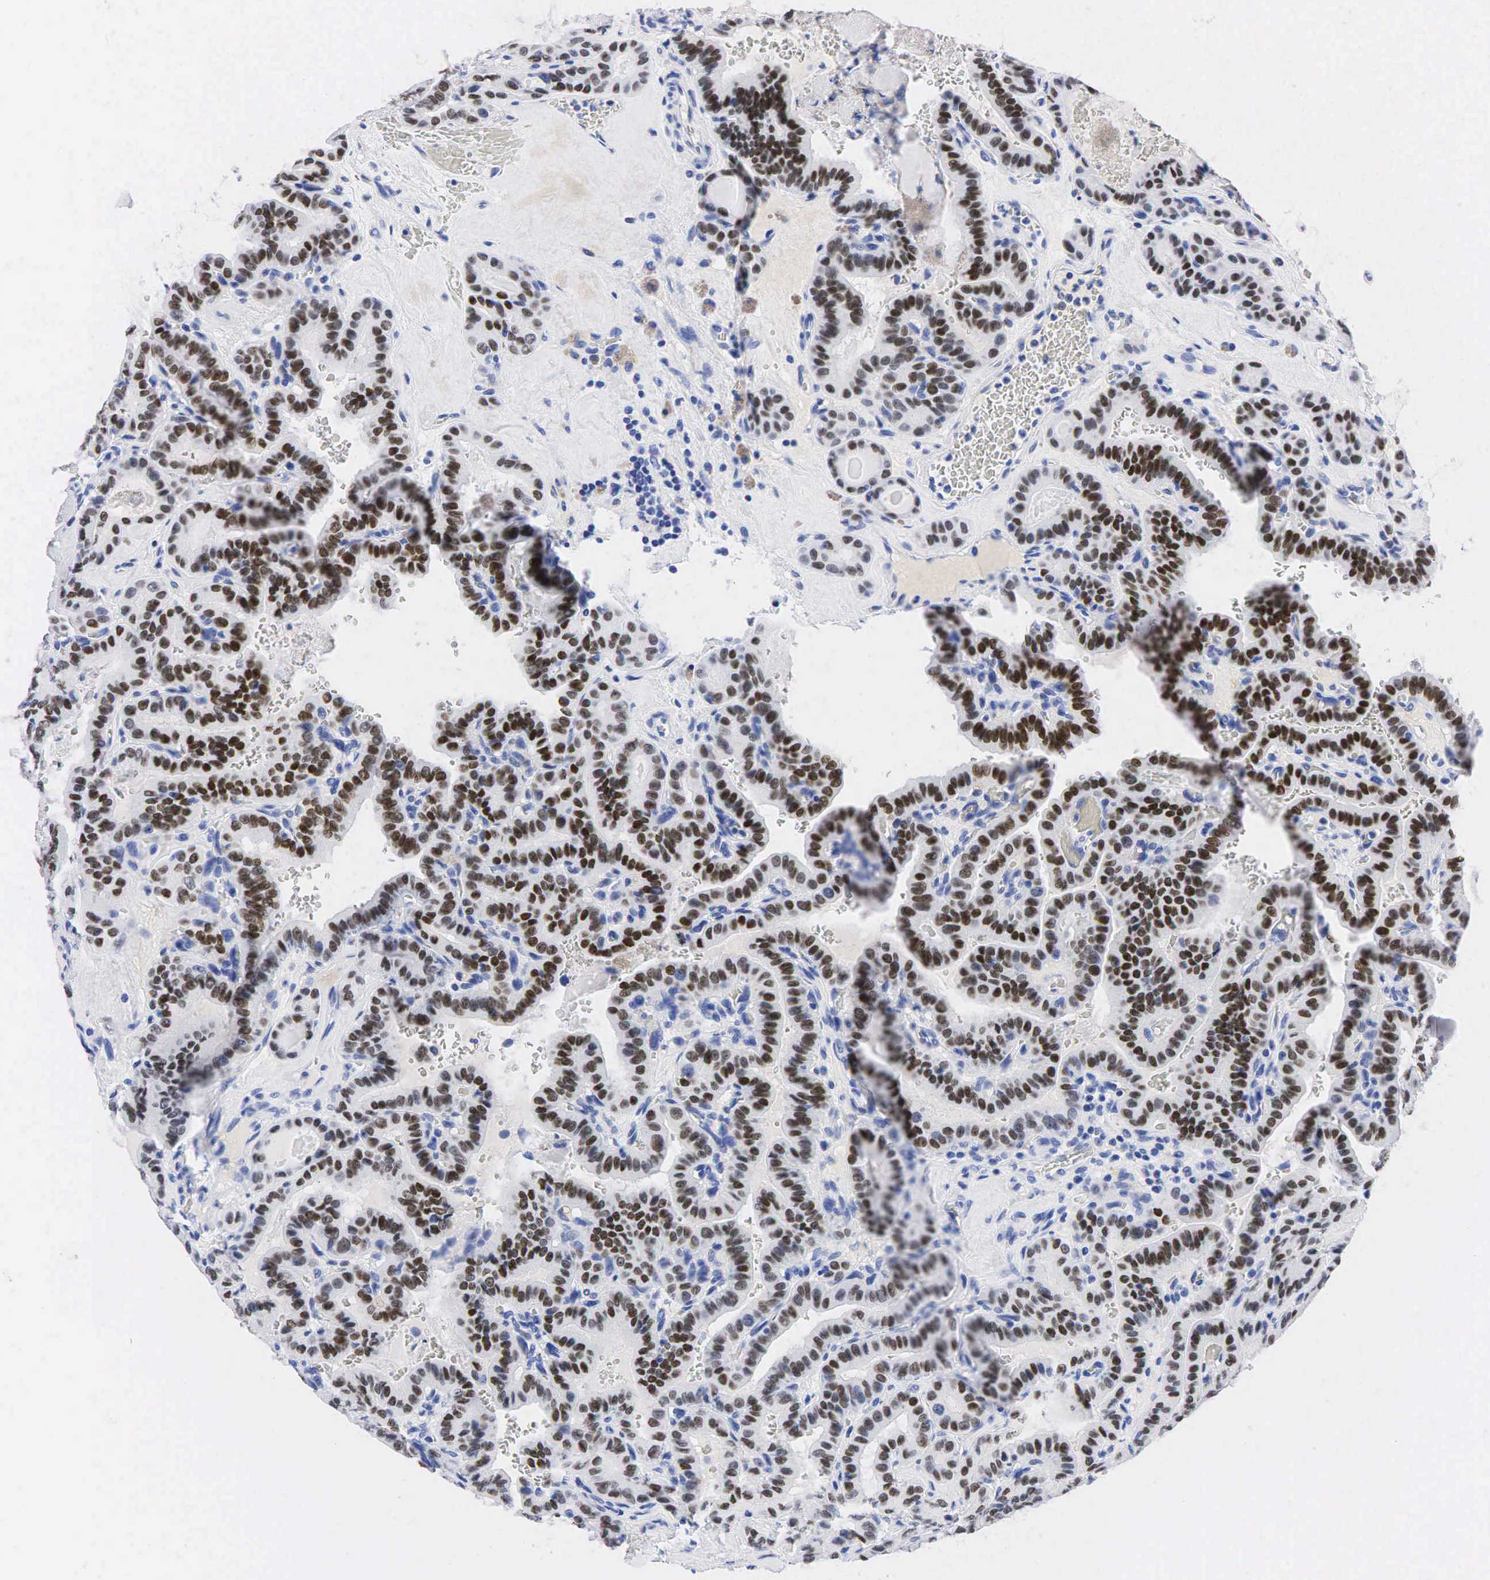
{"staining": {"intensity": "moderate", "quantity": ">75%", "location": "nuclear"}, "tissue": "thyroid cancer", "cell_type": "Tumor cells", "image_type": "cancer", "snomed": [{"axis": "morphology", "description": "Papillary adenocarcinoma, NOS"}, {"axis": "topography", "description": "Thyroid gland"}], "caption": "A micrograph showing moderate nuclear positivity in approximately >75% of tumor cells in thyroid cancer (papillary adenocarcinoma), as visualized by brown immunohistochemical staining.", "gene": "NKX2-1", "patient": {"sex": "male", "age": 87}}